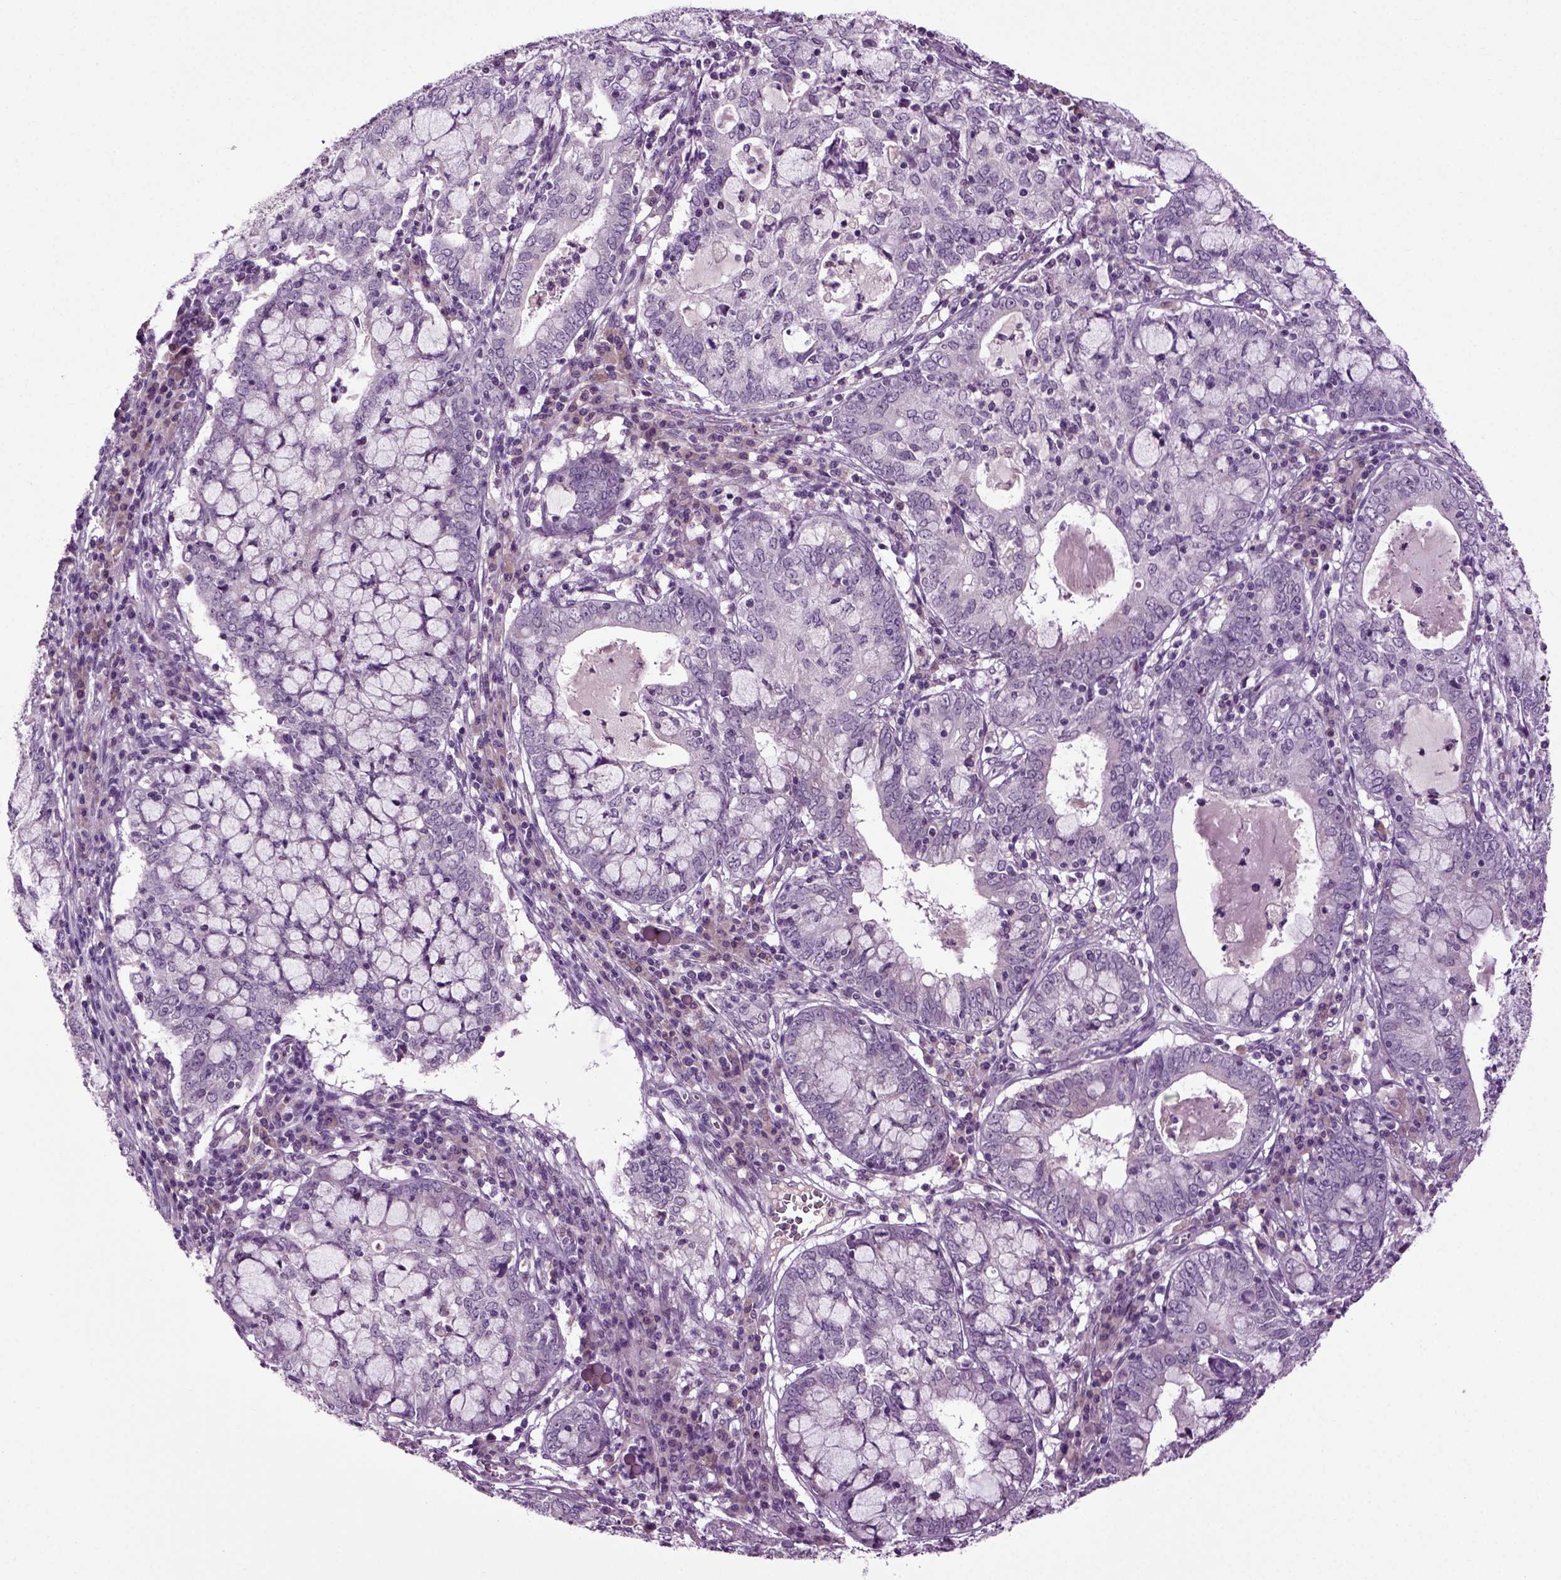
{"staining": {"intensity": "negative", "quantity": "none", "location": "none"}, "tissue": "cervical cancer", "cell_type": "Tumor cells", "image_type": "cancer", "snomed": [{"axis": "morphology", "description": "Adenocarcinoma, NOS"}, {"axis": "topography", "description": "Cervix"}], "caption": "The histopathology image reveals no staining of tumor cells in adenocarcinoma (cervical).", "gene": "SPATA17", "patient": {"sex": "female", "age": 40}}